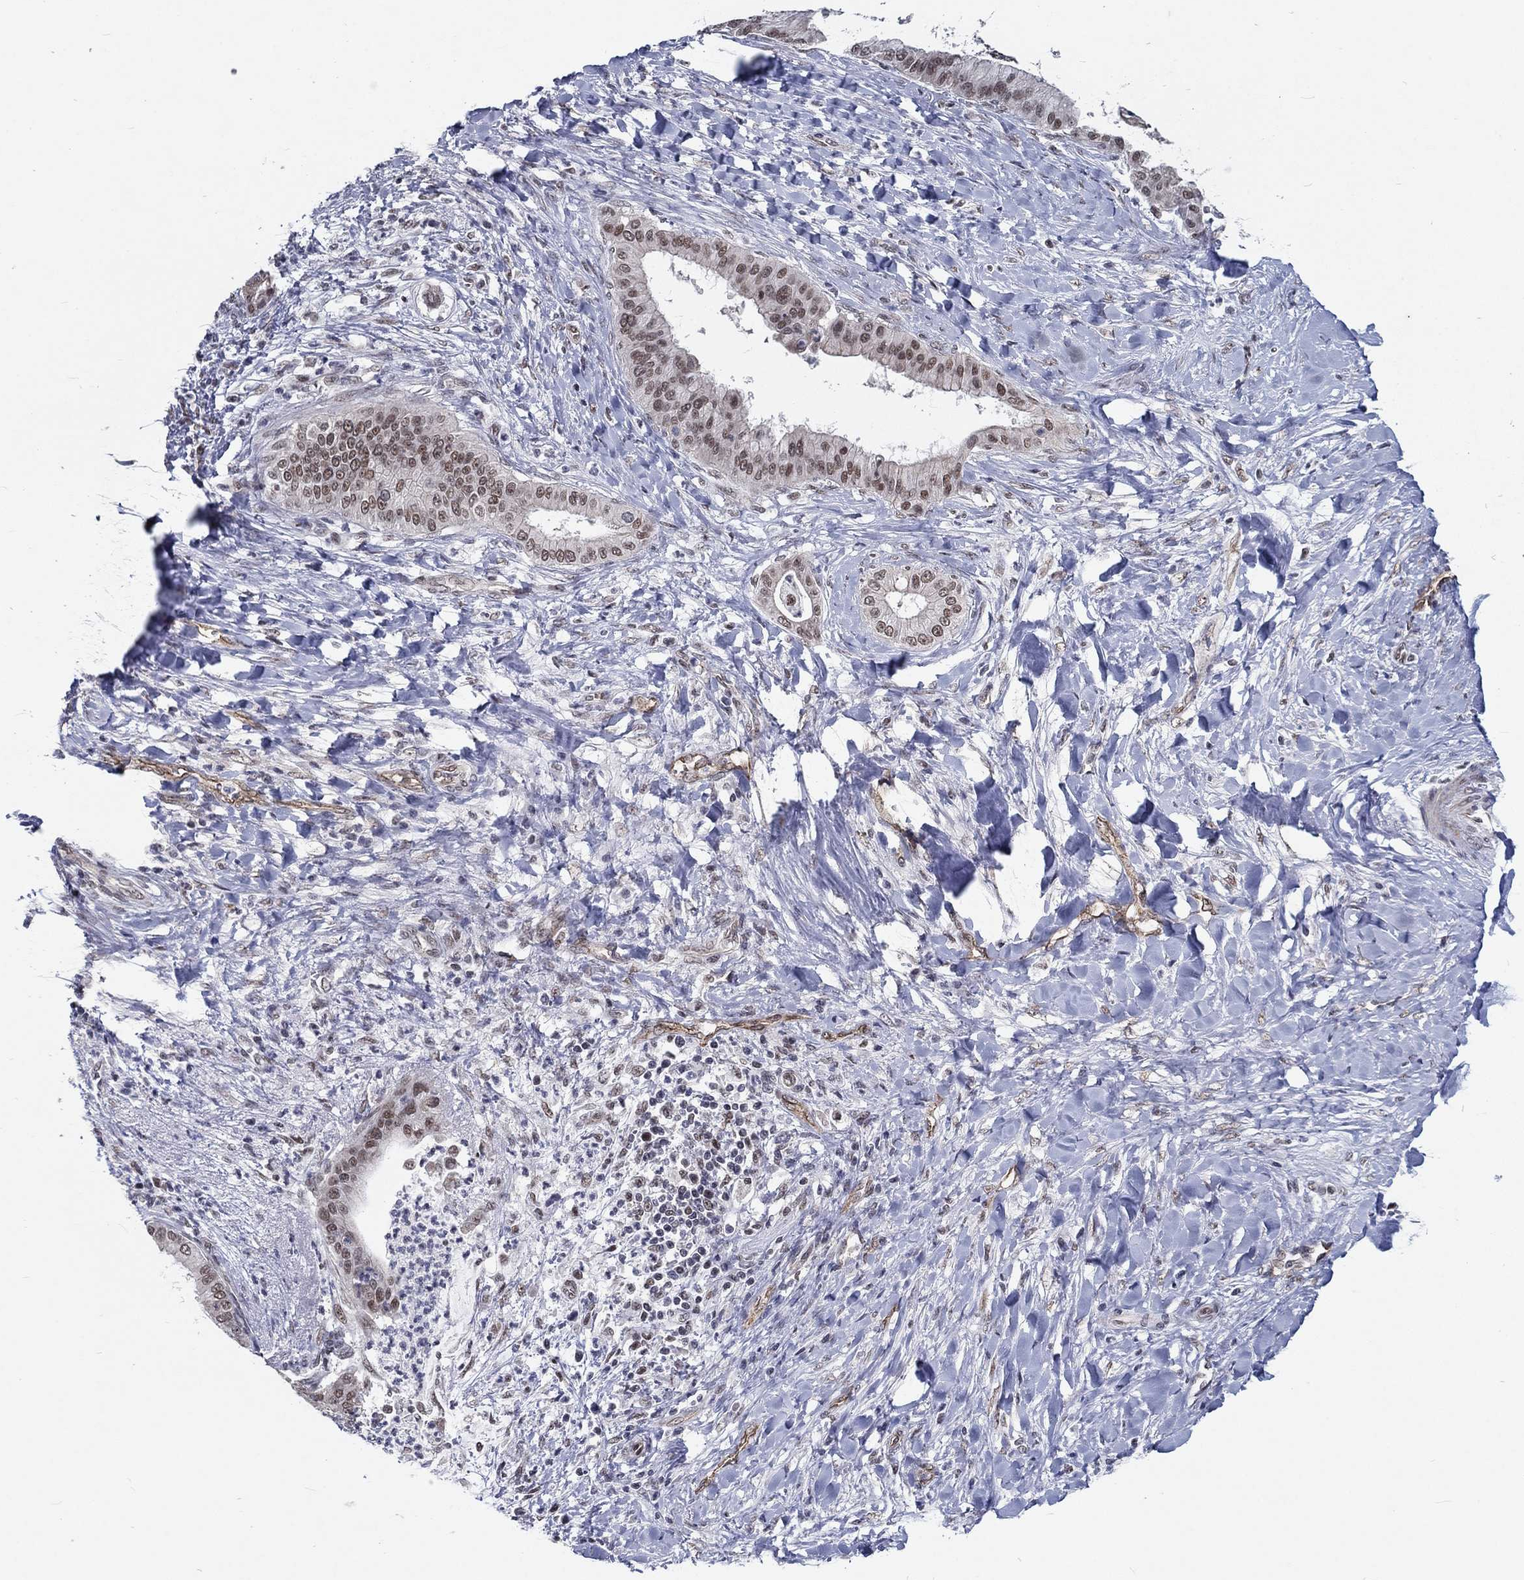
{"staining": {"intensity": "moderate", "quantity": "<25%", "location": "nuclear"}, "tissue": "liver cancer", "cell_type": "Tumor cells", "image_type": "cancer", "snomed": [{"axis": "morphology", "description": "Cholangiocarcinoma"}, {"axis": "topography", "description": "Liver"}], "caption": "Liver cholangiocarcinoma stained for a protein displays moderate nuclear positivity in tumor cells. Immunohistochemistry stains the protein in brown and the nuclei are stained blue.", "gene": "ZBED1", "patient": {"sex": "female", "age": 54}}